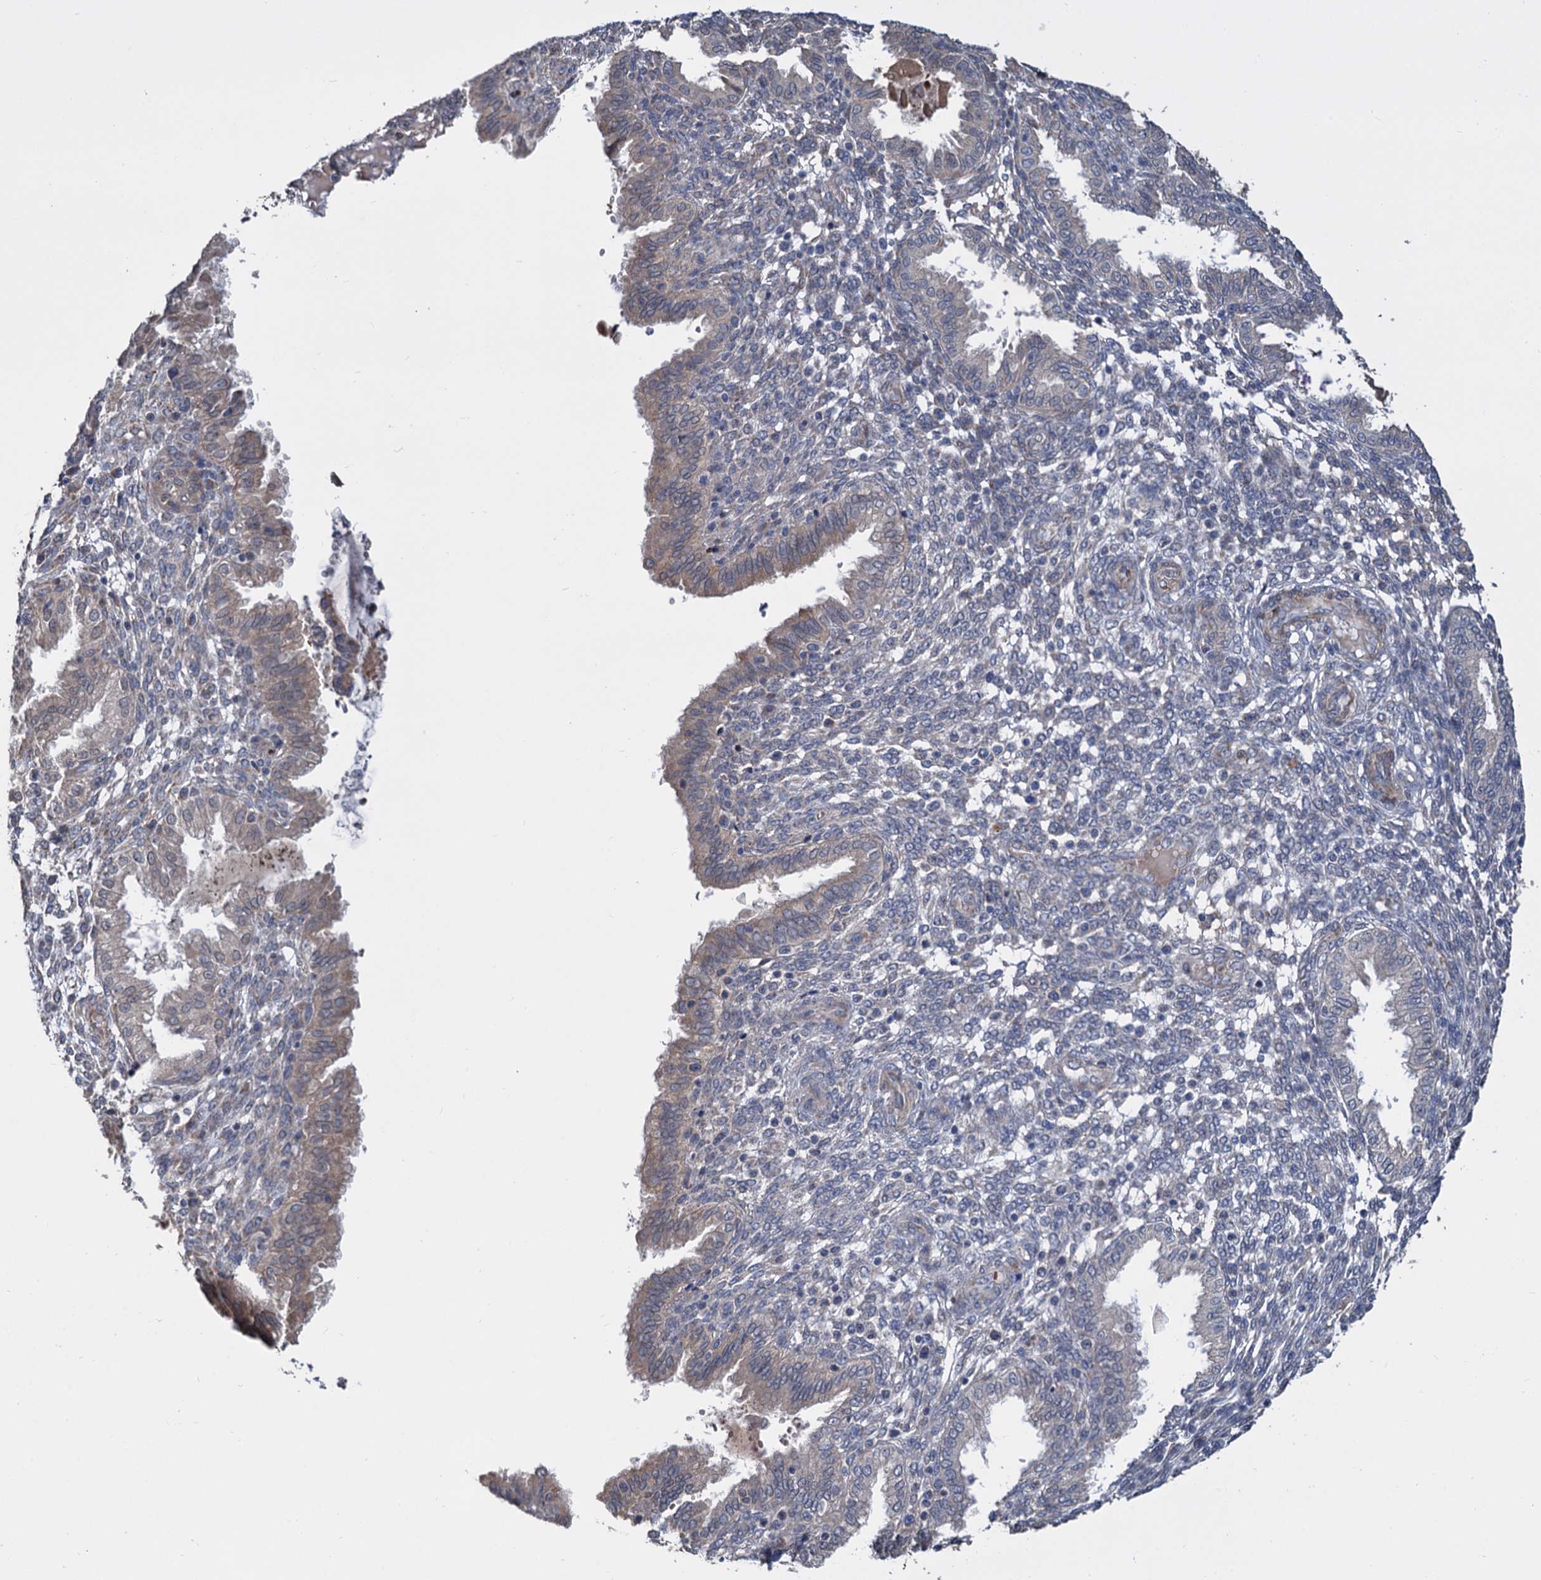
{"staining": {"intensity": "negative", "quantity": "none", "location": "none"}, "tissue": "endometrium", "cell_type": "Cells in endometrial stroma", "image_type": "normal", "snomed": [{"axis": "morphology", "description": "Normal tissue, NOS"}, {"axis": "topography", "description": "Endometrium"}], "caption": "A micrograph of human endometrium is negative for staining in cells in endometrial stroma. (Immunohistochemistry (ihc), brightfield microscopy, high magnification).", "gene": "ALKBH7", "patient": {"sex": "female", "age": 33}}